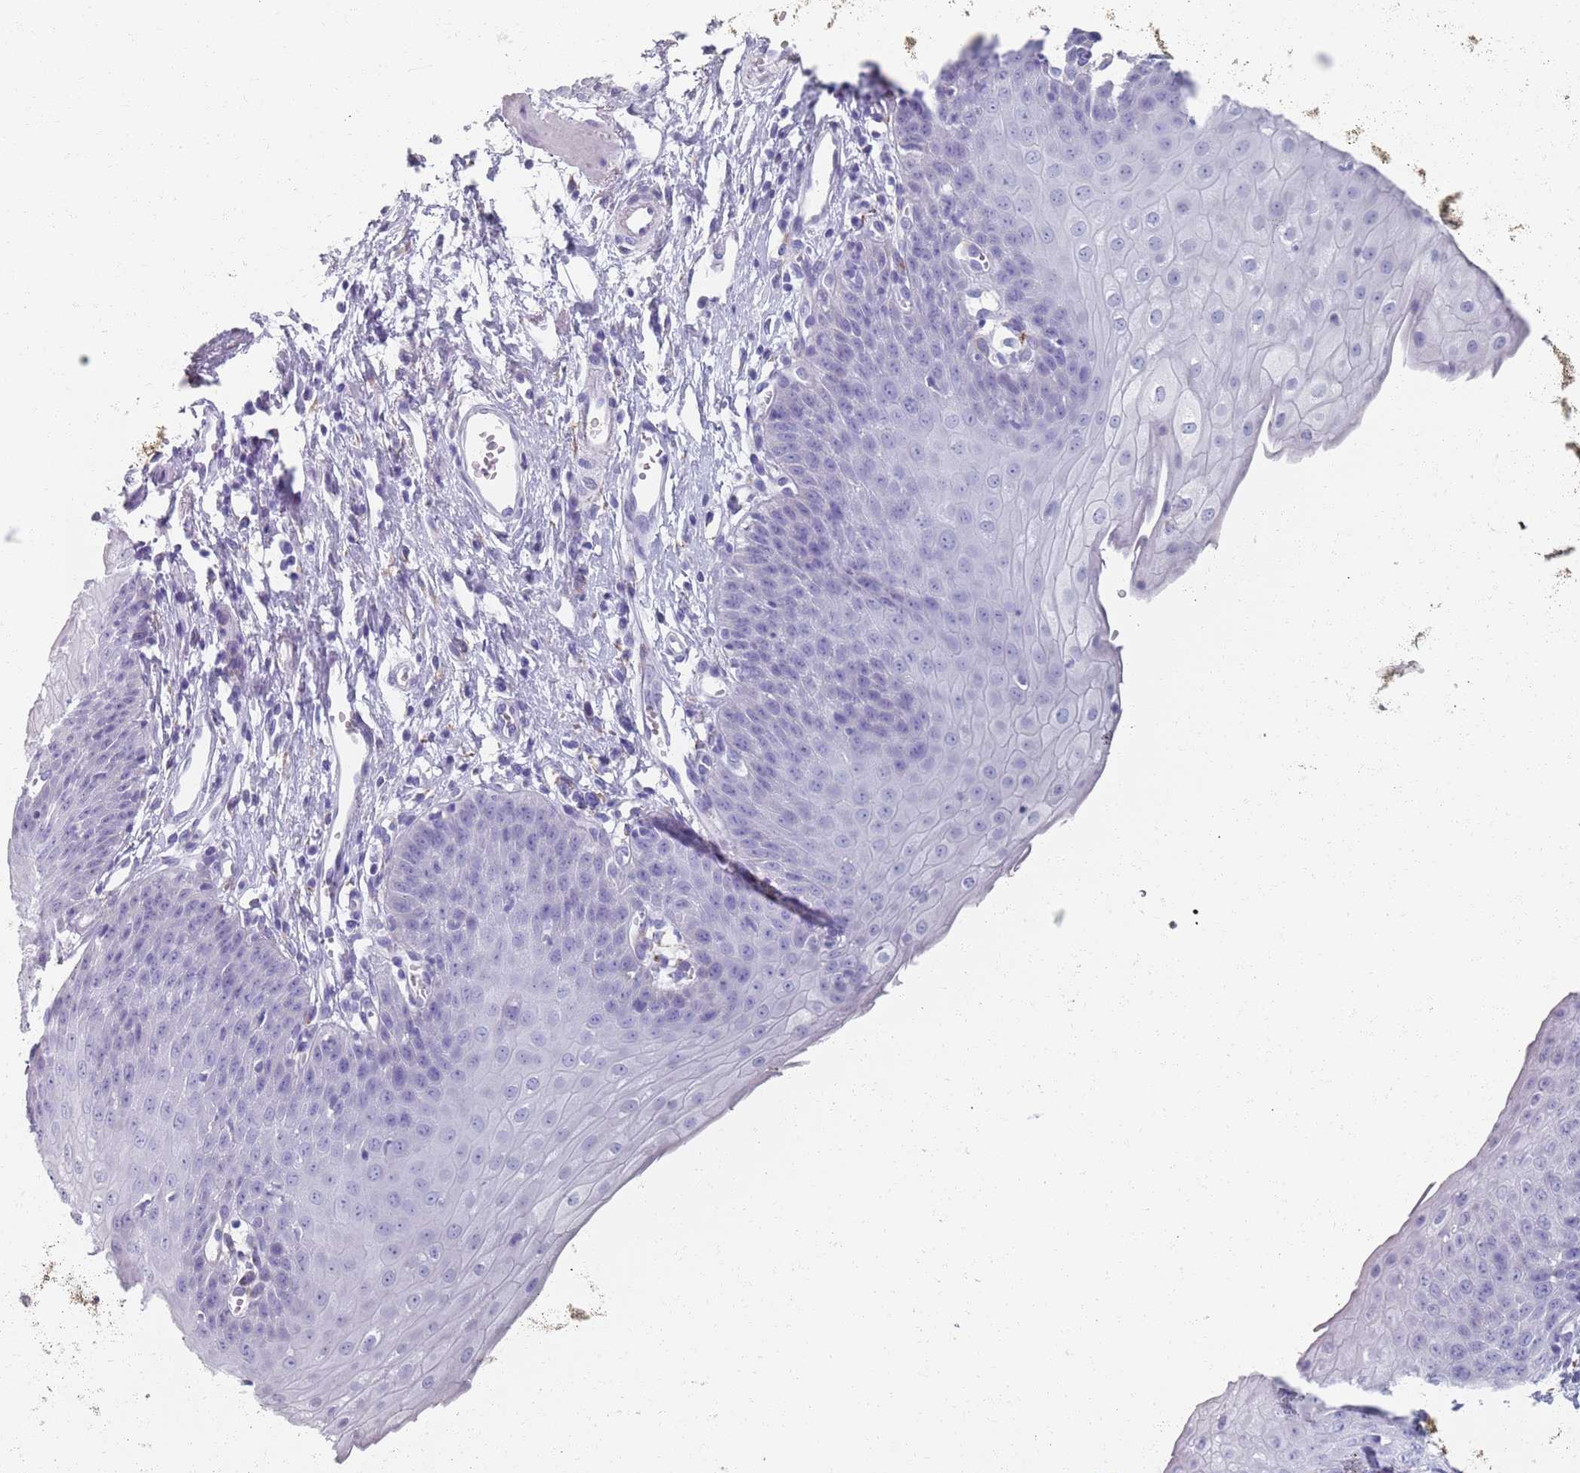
{"staining": {"intensity": "negative", "quantity": "none", "location": "none"}, "tissue": "esophagus", "cell_type": "Squamous epithelial cells", "image_type": "normal", "snomed": [{"axis": "morphology", "description": "Normal tissue, NOS"}, {"axis": "topography", "description": "Esophagus"}], "caption": "The histopathology image shows no significant expression in squamous epithelial cells of esophagus. Nuclei are stained in blue.", "gene": "PLOD1", "patient": {"sex": "male", "age": 71}}